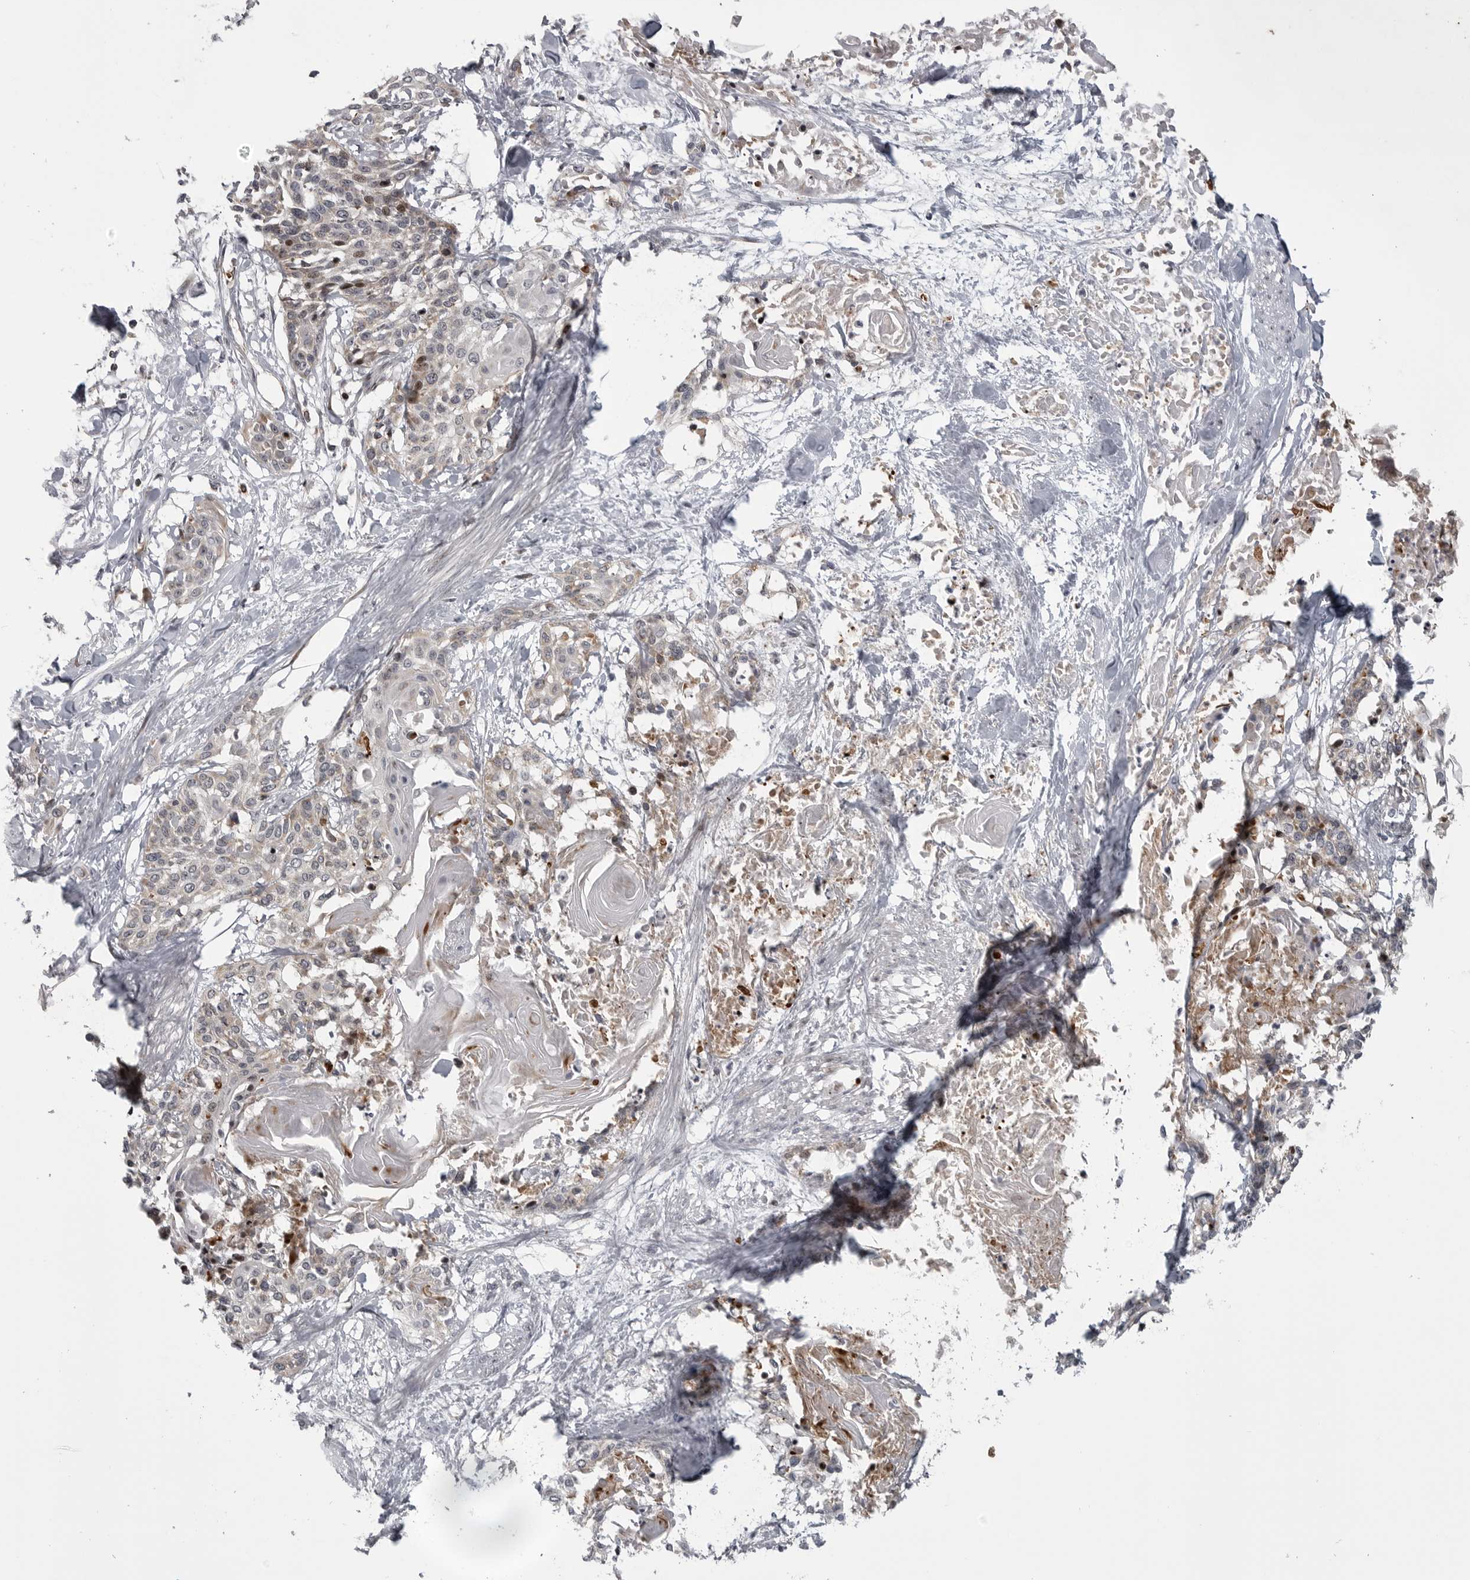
{"staining": {"intensity": "weak", "quantity": "<25%", "location": "nuclear"}, "tissue": "cervical cancer", "cell_type": "Tumor cells", "image_type": "cancer", "snomed": [{"axis": "morphology", "description": "Squamous cell carcinoma, NOS"}, {"axis": "topography", "description": "Cervix"}], "caption": "Tumor cells show no significant positivity in cervical cancer.", "gene": "ABL1", "patient": {"sex": "female", "age": 57}}